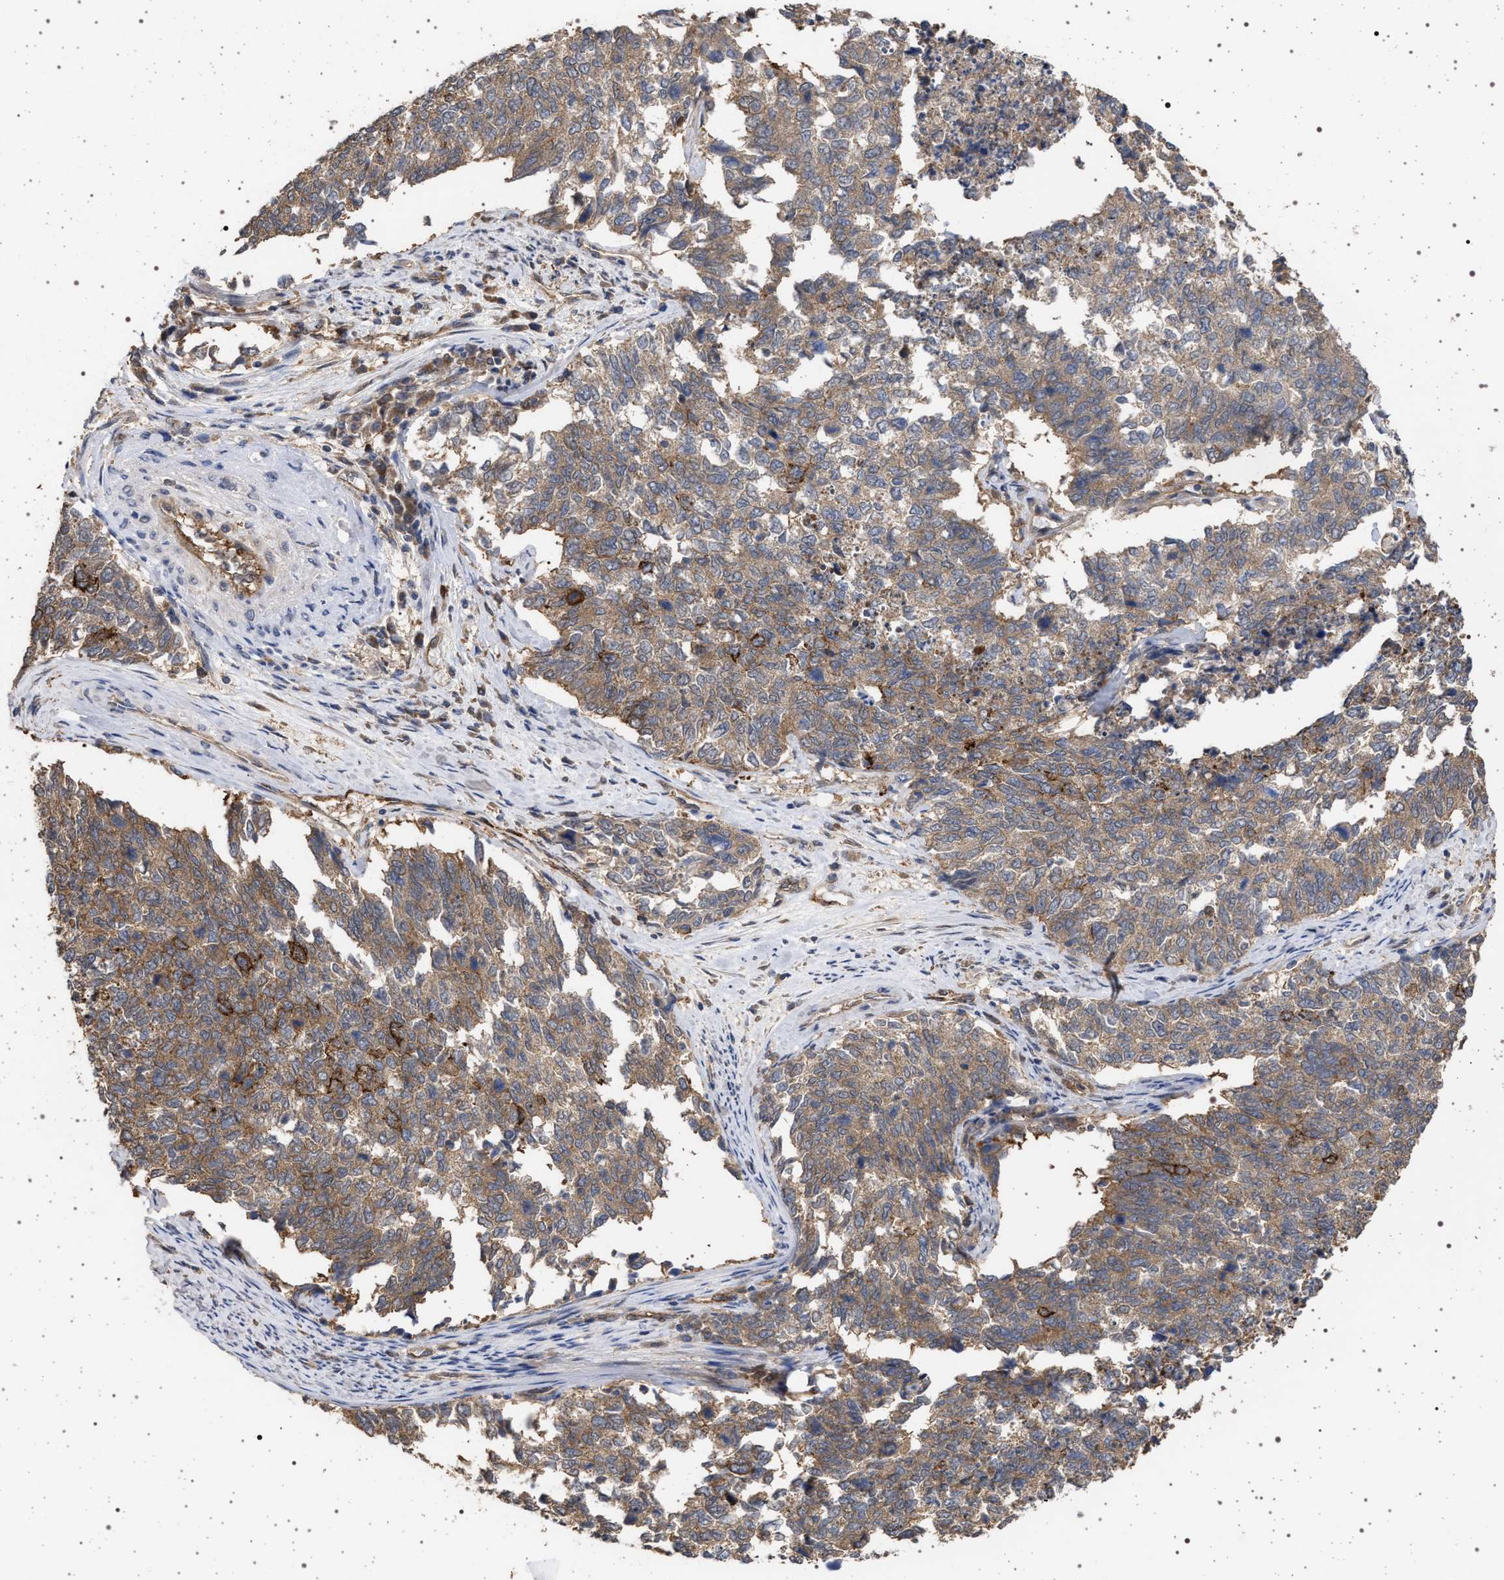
{"staining": {"intensity": "moderate", "quantity": ">75%", "location": "cytoplasmic/membranous"}, "tissue": "cervical cancer", "cell_type": "Tumor cells", "image_type": "cancer", "snomed": [{"axis": "morphology", "description": "Squamous cell carcinoma, NOS"}, {"axis": "topography", "description": "Cervix"}], "caption": "Squamous cell carcinoma (cervical) stained for a protein (brown) demonstrates moderate cytoplasmic/membranous positive staining in approximately >75% of tumor cells.", "gene": "IFT20", "patient": {"sex": "female", "age": 63}}